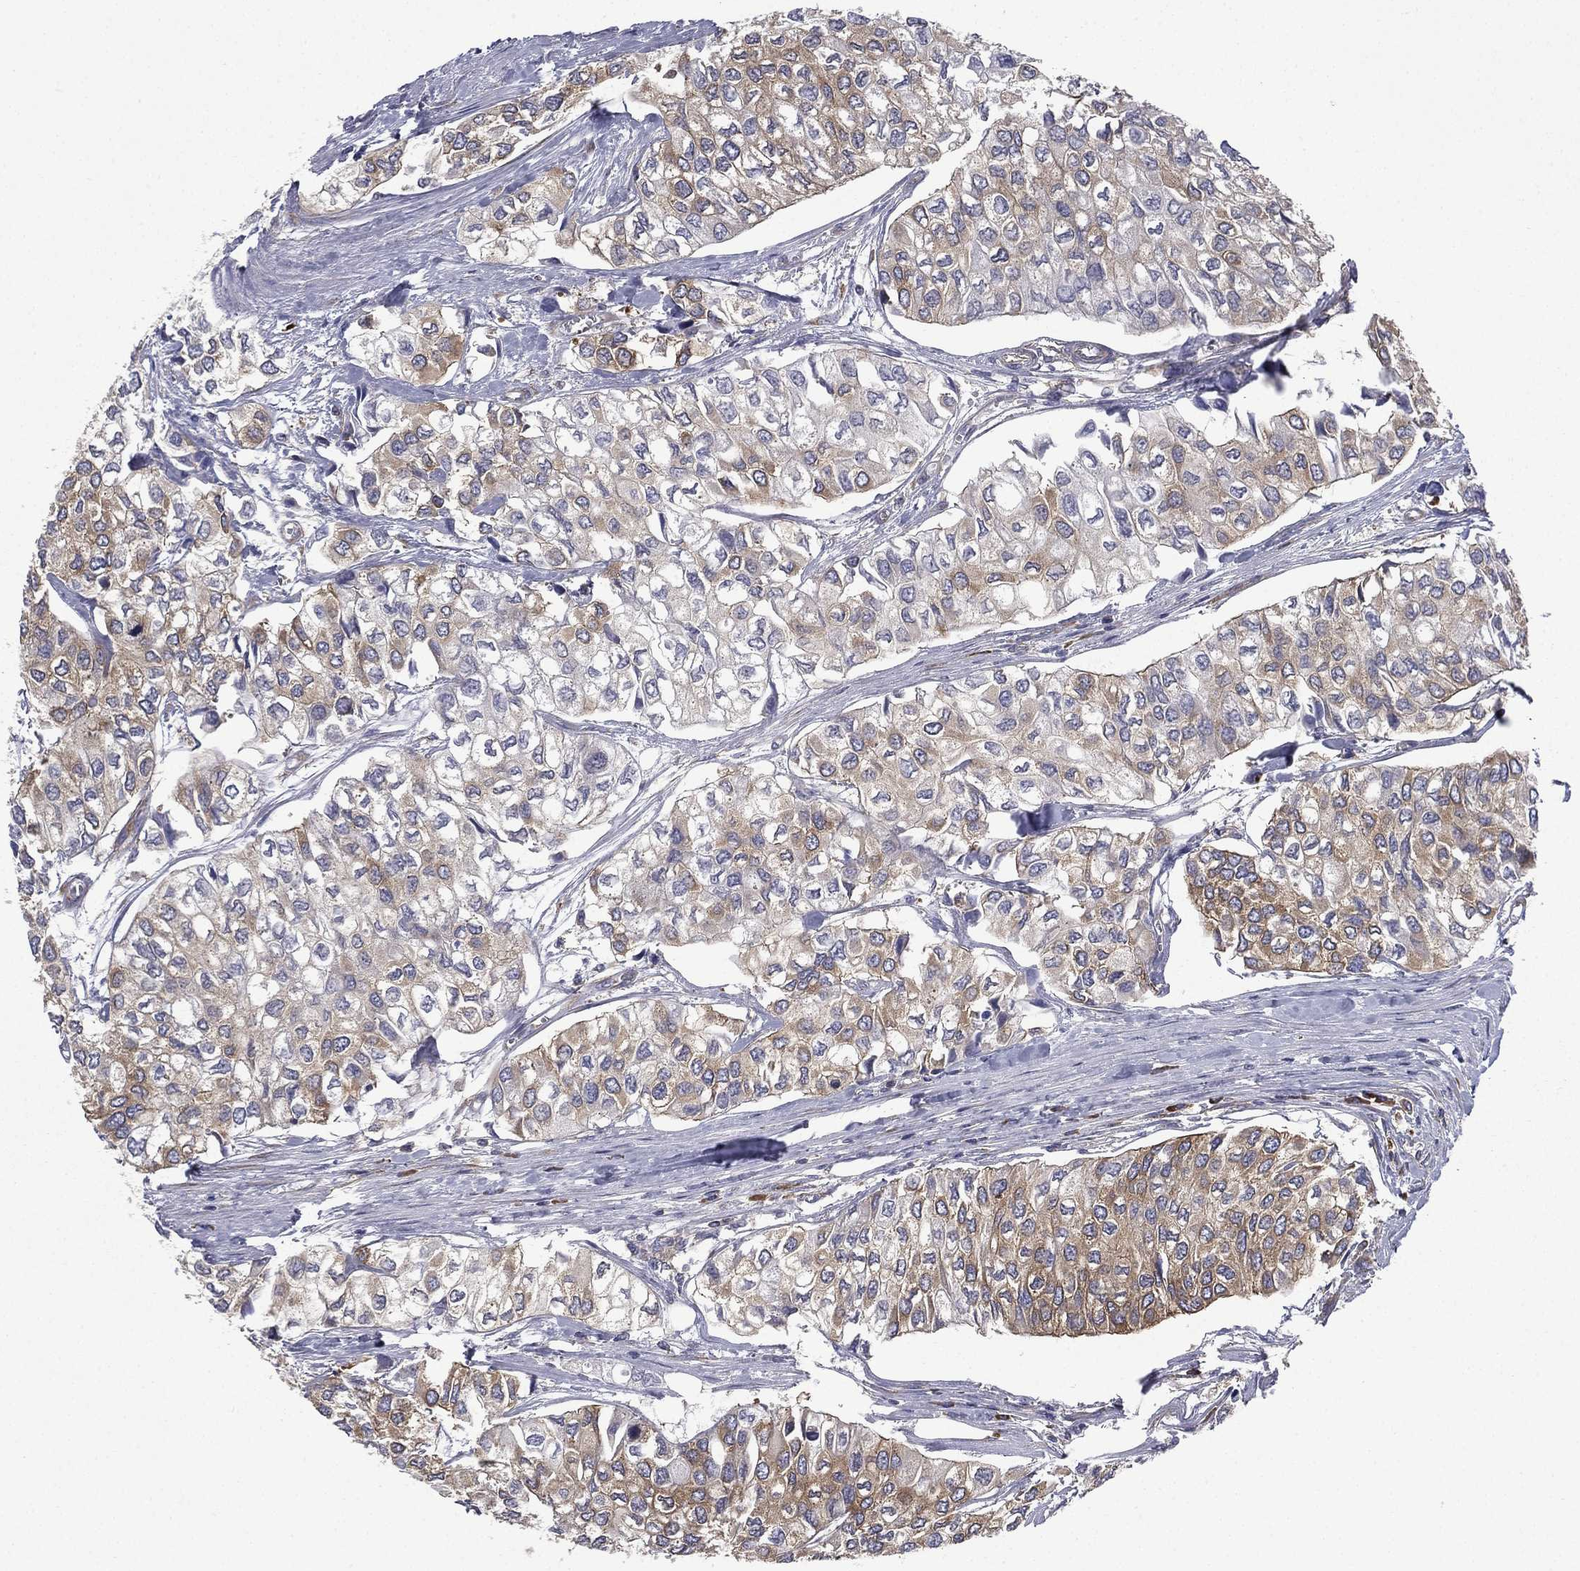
{"staining": {"intensity": "weak", "quantity": "25%-75%", "location": "cytoplasmic/membranous"}, "tissue": "urothelial cancer", "cell_type": "Tumor cells", "image_type": "cancer", "snomed": [{"axis": "morphology", "description": "Urothelial carcinoma, High grade"}, {"axis": "topography", "description": "Urinary bladder"}], "caption": "This micrograph displays immunohistochemistry (IHC) staining of human urothelial cancer, with low weak cytoplasmic/membranous expression in approximately 25%-75% of tumor cells.", "gene": "FARSA", "patient": {"sex": "male", "age": 73}}